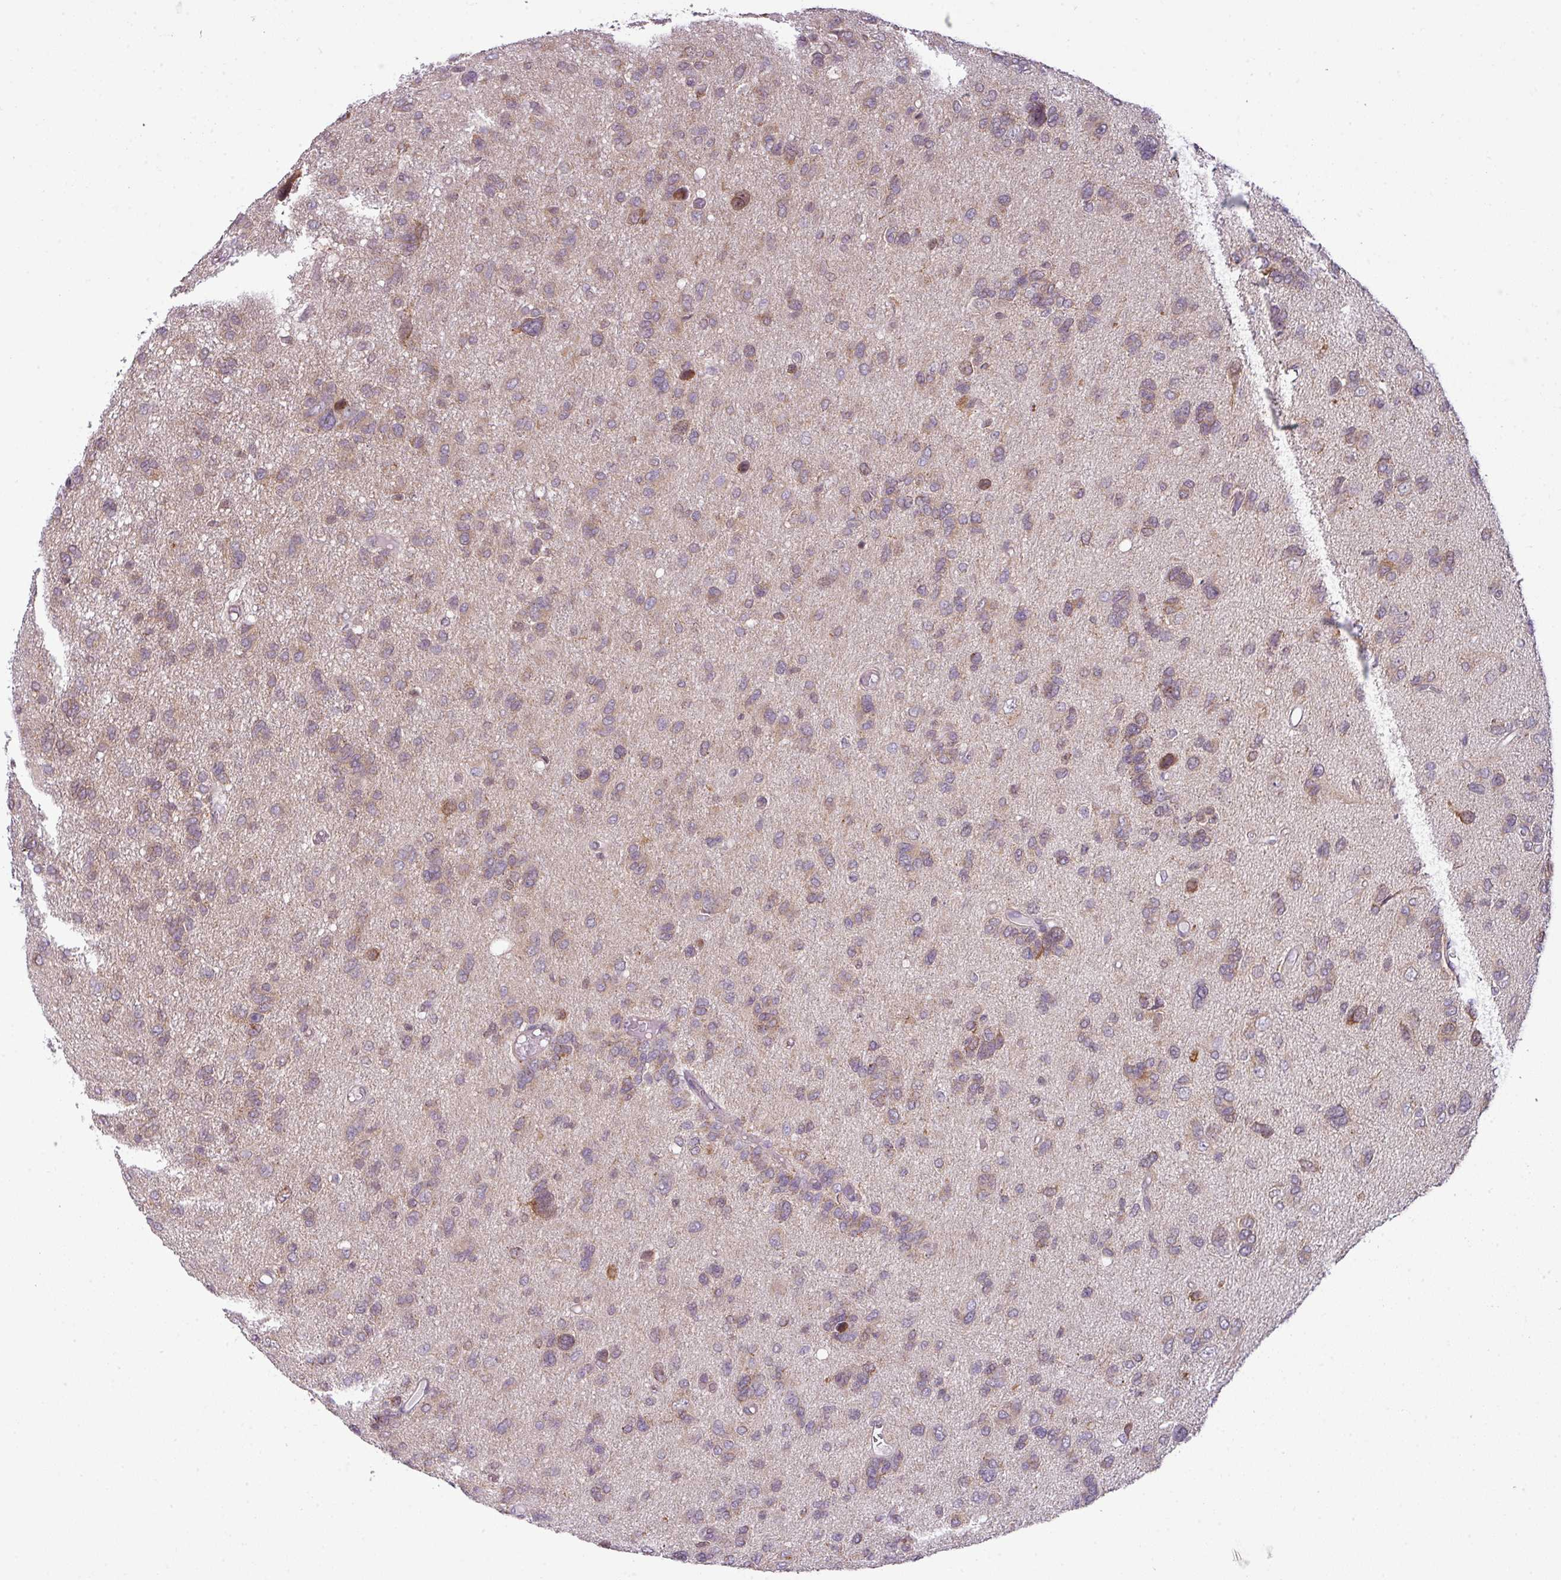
{"staining": {"intensity": "weak", "quantity": ">75%", "location": "cytoplasmic/membranous"}, "tissue": "glioma", "cell_type": "Tumor cells", "image_type": "cancer", "snomed": [{"axis": "morphology", "description": "Glioma, malignant, High grade"}, {"axis": "topography", "description": "Brain"}], "caption": "A histopathology image of human malignant glioma (high-grade) stained for a protein demonstrates weak cytoplasmic/membranous brown staining in tumor cells.", "gene": "DERPC", "patient": {"sex": "female", "age": 59}}